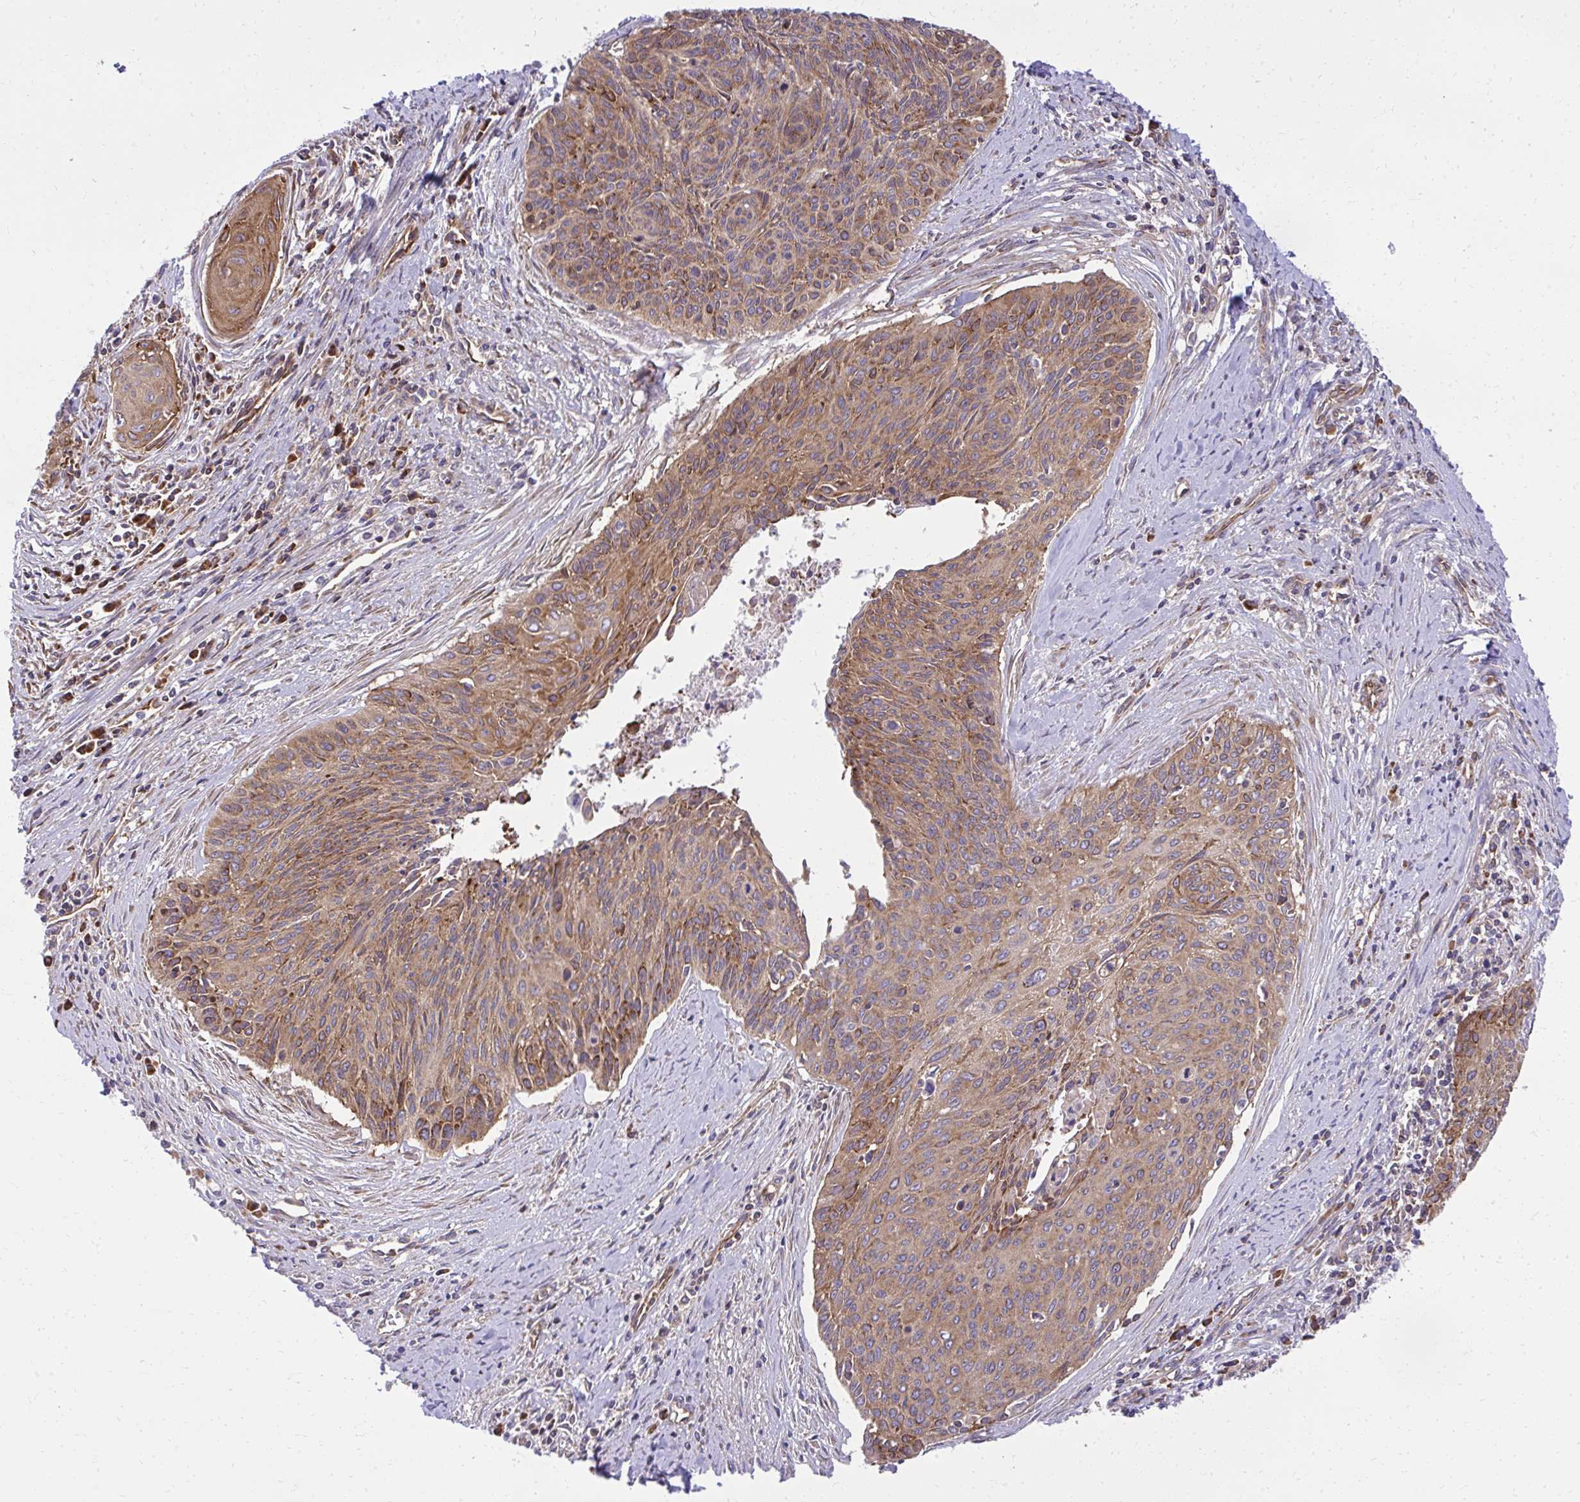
{"staining": {"intensity": "moderate", "quantity": ">75%", "location": "cytoplasmic/membranous"}, "tissue": "cervical cancer", "cell_type": "Tumor cells", "image_type": "cancer", "snomed": [{"axis": "morphology", "description": "Squamous cell carcinoma, NOS"}, {"axis": "topography", "description": "Cervix"}], "caption": "Immunohistochemistry (DAB (3,3'-diaminobenzidine)) staining of human cervical cancer (squamous cell carcinoma) reveals moderate cytoplasmic/membranous protein positivity in about >75% of tumor cells.", "gene": "NMNAT3", "patient": {"sex": "female", "age": 55}}